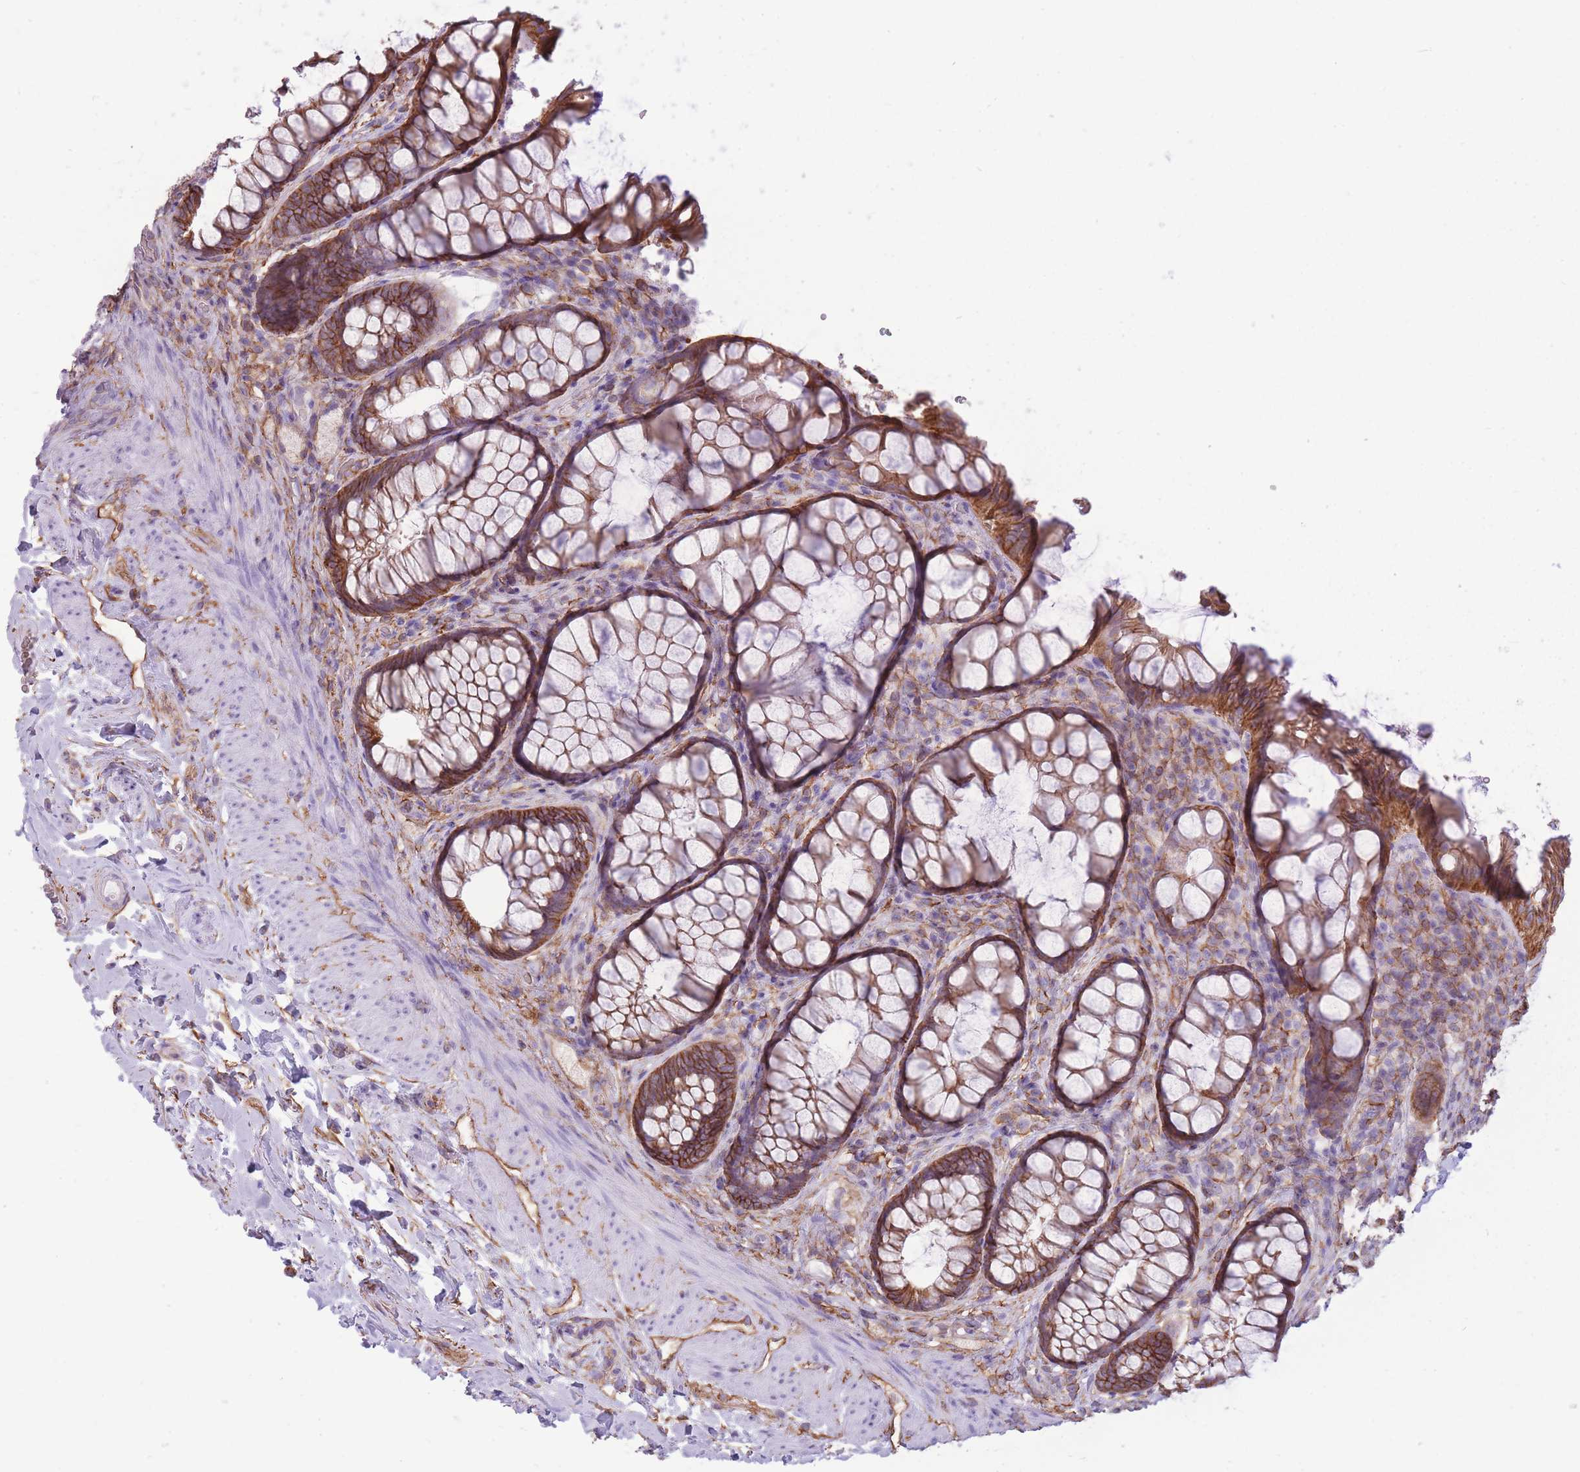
{"staining": {"intensity": "strong", "quantity": ">75%", "location": "cytoplasmic/membranous"}, "tissue": "rectum", "cell_type": "Glandular cells", "image_type": "normal", "snomed": [{"axis": "morphology", "description": "Normal tissue, NOS"}, {"axis": "topography", "description": "Rectum"}, {"axis": "topography", "description": "Peripheral nerve tissue"}], "caption": "There is high levels of strong cytoplasmic/membranous positivity in glandular cells of benign rectum, as demonstrated by immunohistochemical staining (brown color).", "gene": "ADD1", "patient": {"sex": "female", "age": 69}}